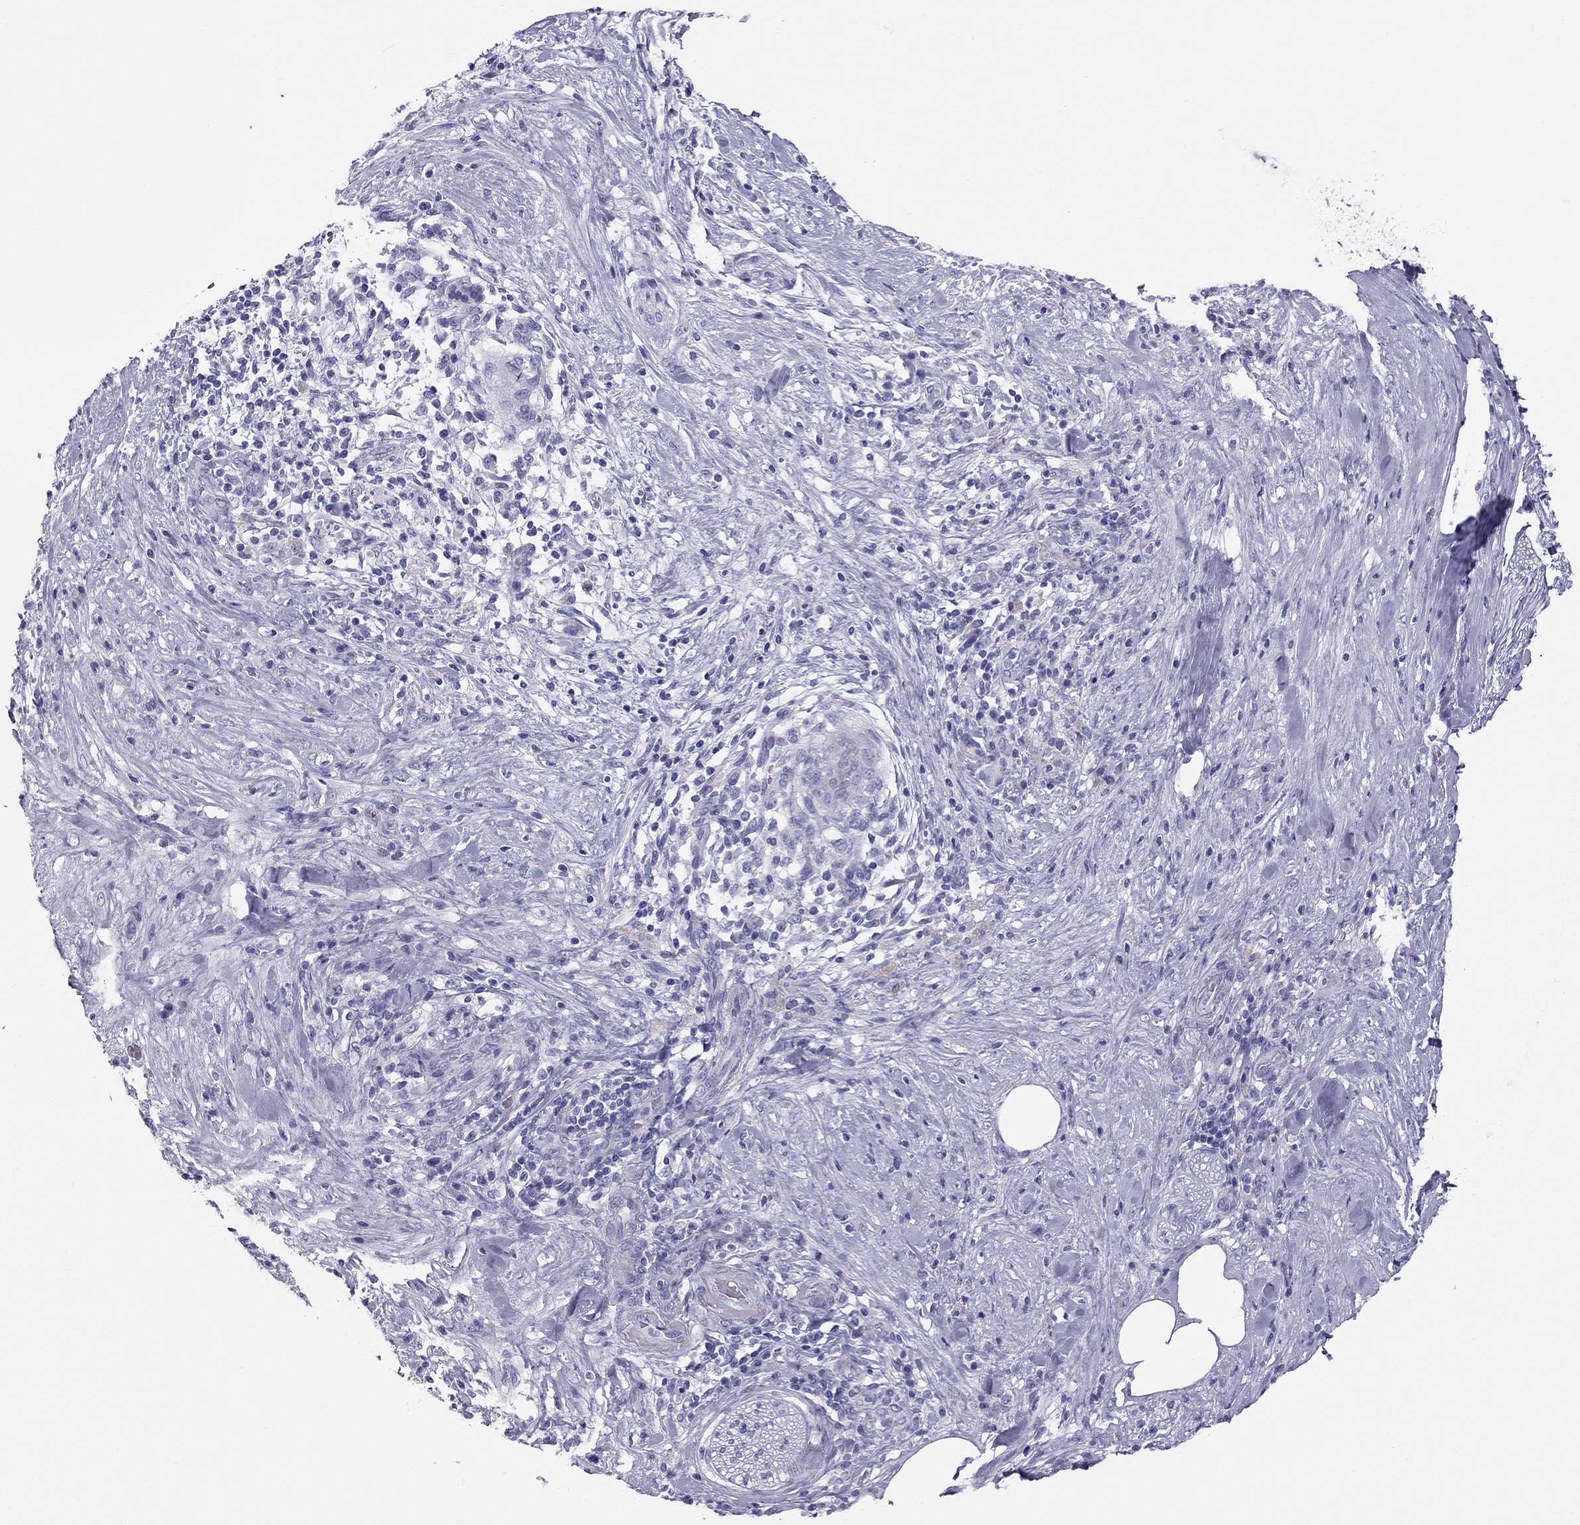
{"staining": {"intensity": "negative", "quantity": "none", "location": "none"}, "tissue": "pancreatic cancer", "cell_type": "Tumor cells", "image_type": "cancer", "snomed": [{"axis": "morphology", "description": "Adenocarcinoma, NOS"}, {"axis": "topography", "description": "Pancreas"}], "caption": "Immunohistochemical staining of pancreatic cancer shows no significant expression in tumor cells.", "gene": "TRPM3", "patient": {"sex": "male", "age": 44}}